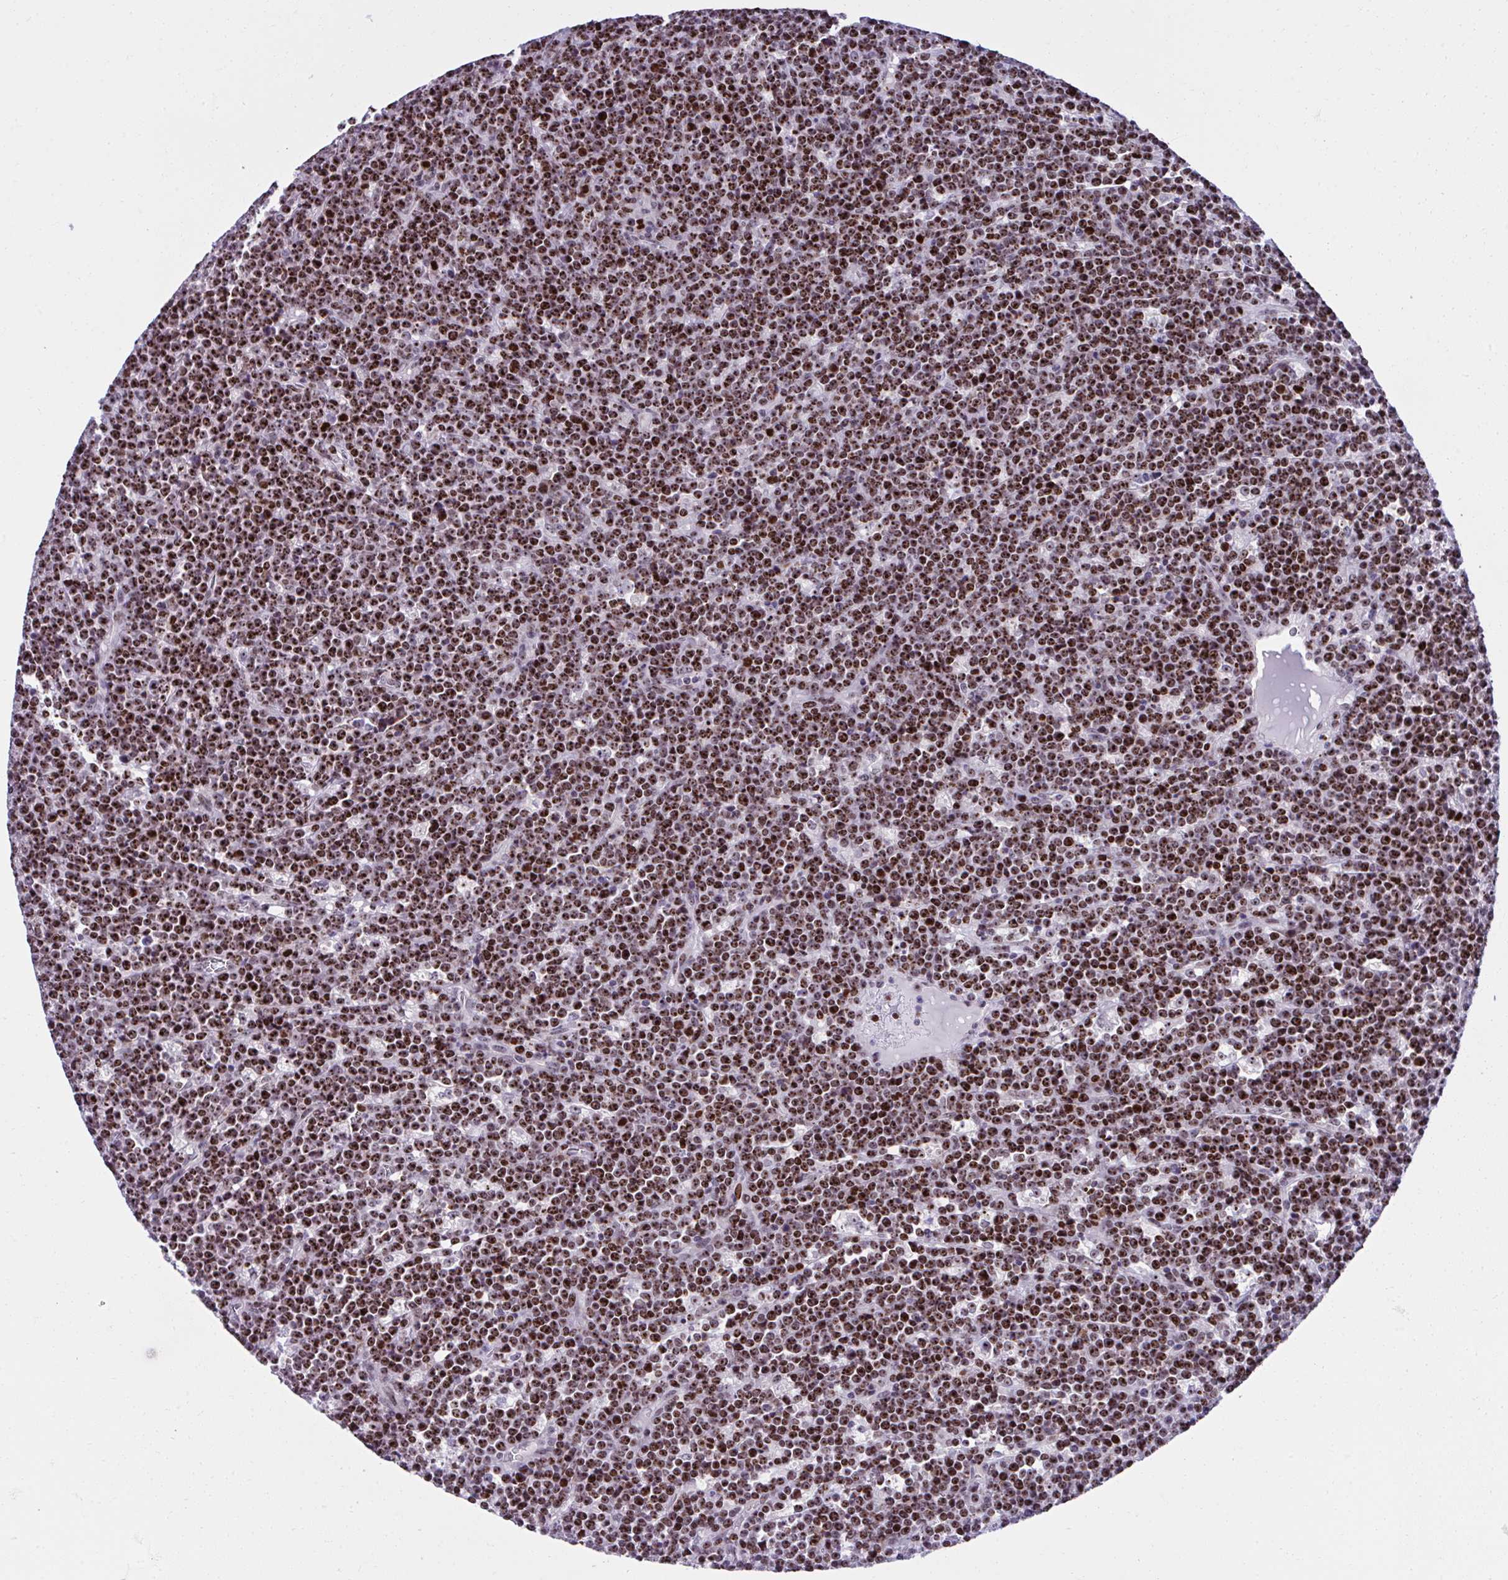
{"staining": {"intensity": "strong", "quantity": ">75%", "location": "nuclear"}, "tissue": "lymphoma", "cell_type": "Tumor cells", "image_type": "cancer", "snomed": [{"axis": "morphology", "description": "Malignant lymphoma, non-Hodgkin's type, High grade"}, {"axis": "topography", "description": "Ovary"}], "caption": "A high amount of strong nuclear positivity is identified in about >75% of tumor cells in lymphoma tissue.", "gene": "CEP72", "patient": {"sex": "female", "age": 56}}